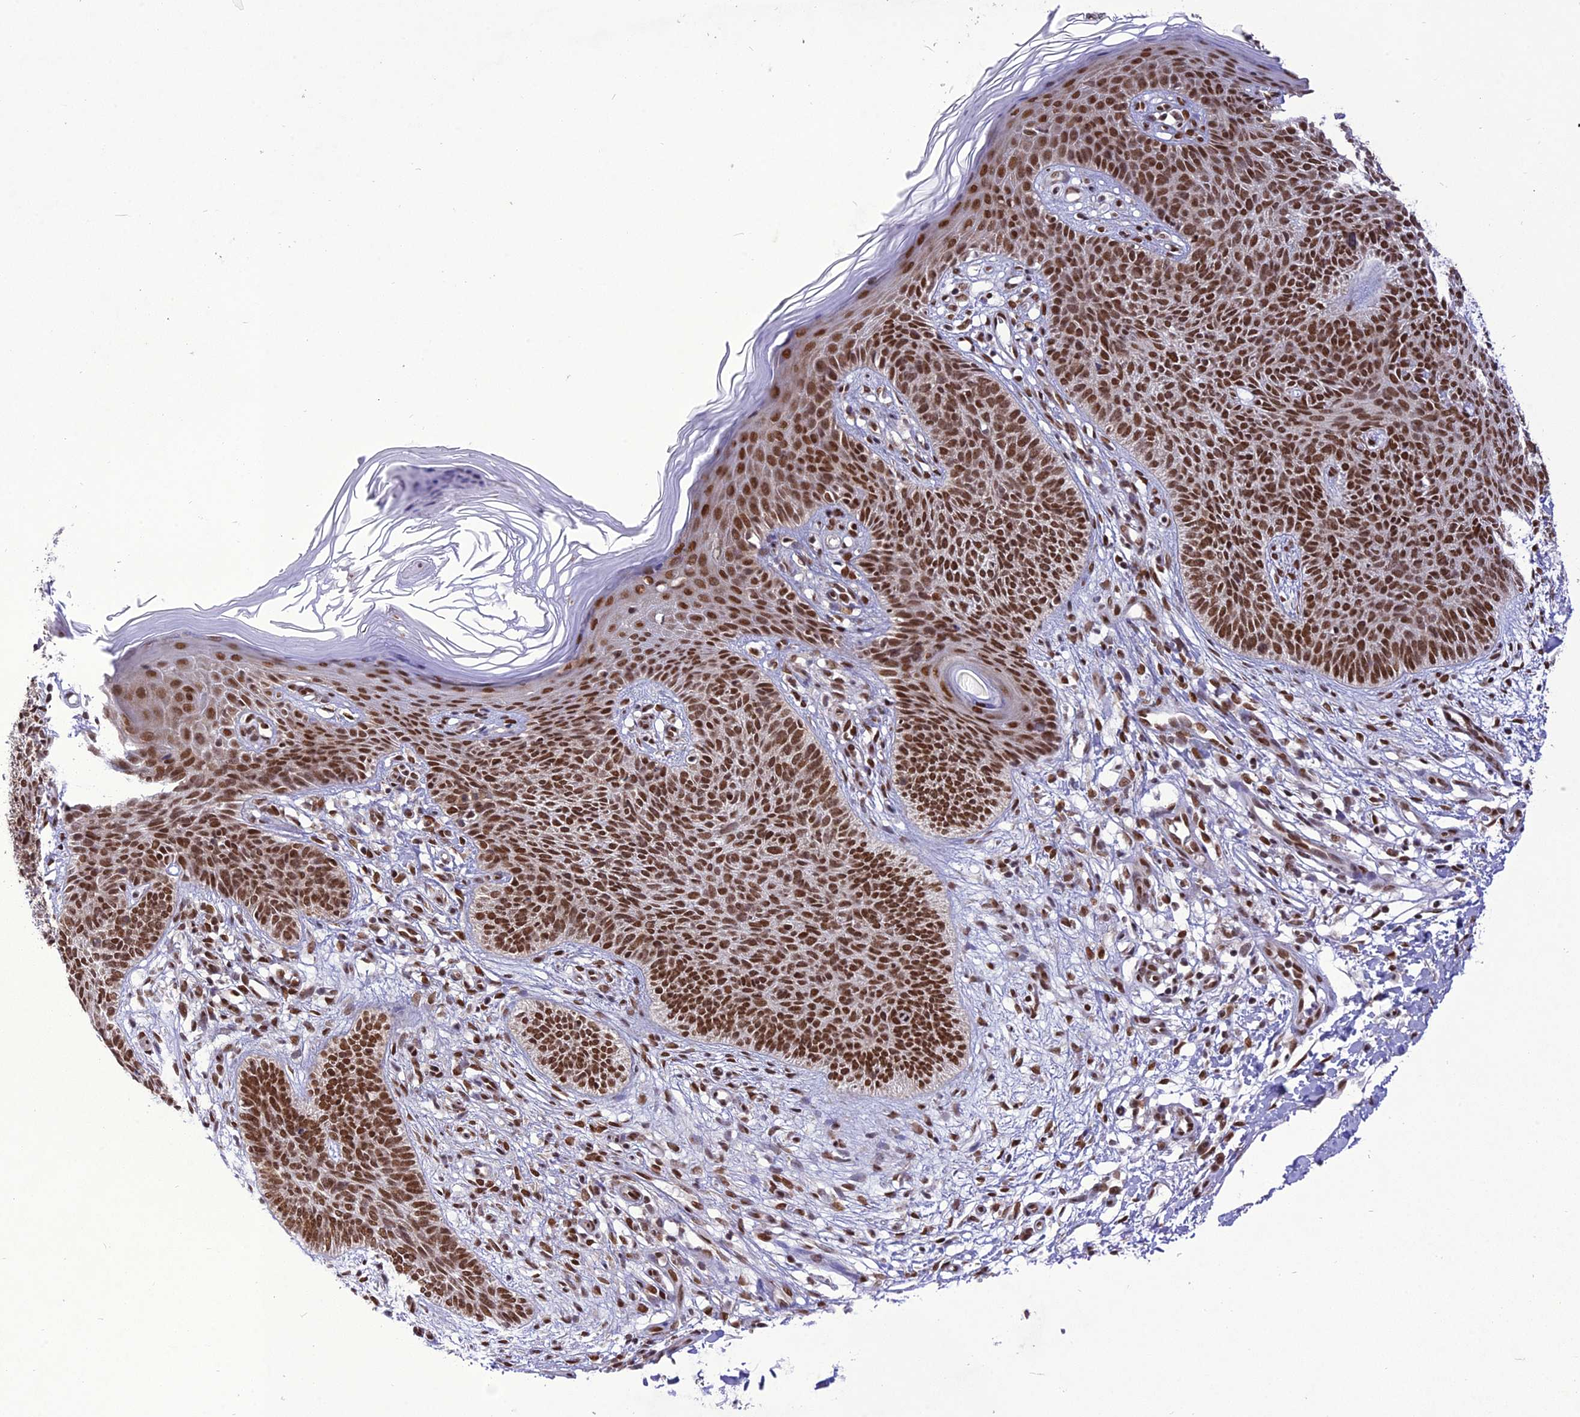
{"staining": {"intensity": "strong", "quantity": ">75%", "location": "nuclear"}, "tissue": "skin cancer", "cell_type": "Tumor cells", "image_type": "cancer", "snomed": [{"axis": "morphology", "description": "Basal cell carcinoma"}, {"axis": "topography", "description": "Skin"}], "caption": "High-power microscopy captured an immunohistochemistry (IHC) histopathology image of skin cancer (basal cell carcinoma), revealing strong nuclear positivity in about >75% of tumor cells. (Brightfield microscopy of DAB IHC at high magnification).", "gene": "DDX1", "patient": {"sex": "female", "age": 66}}